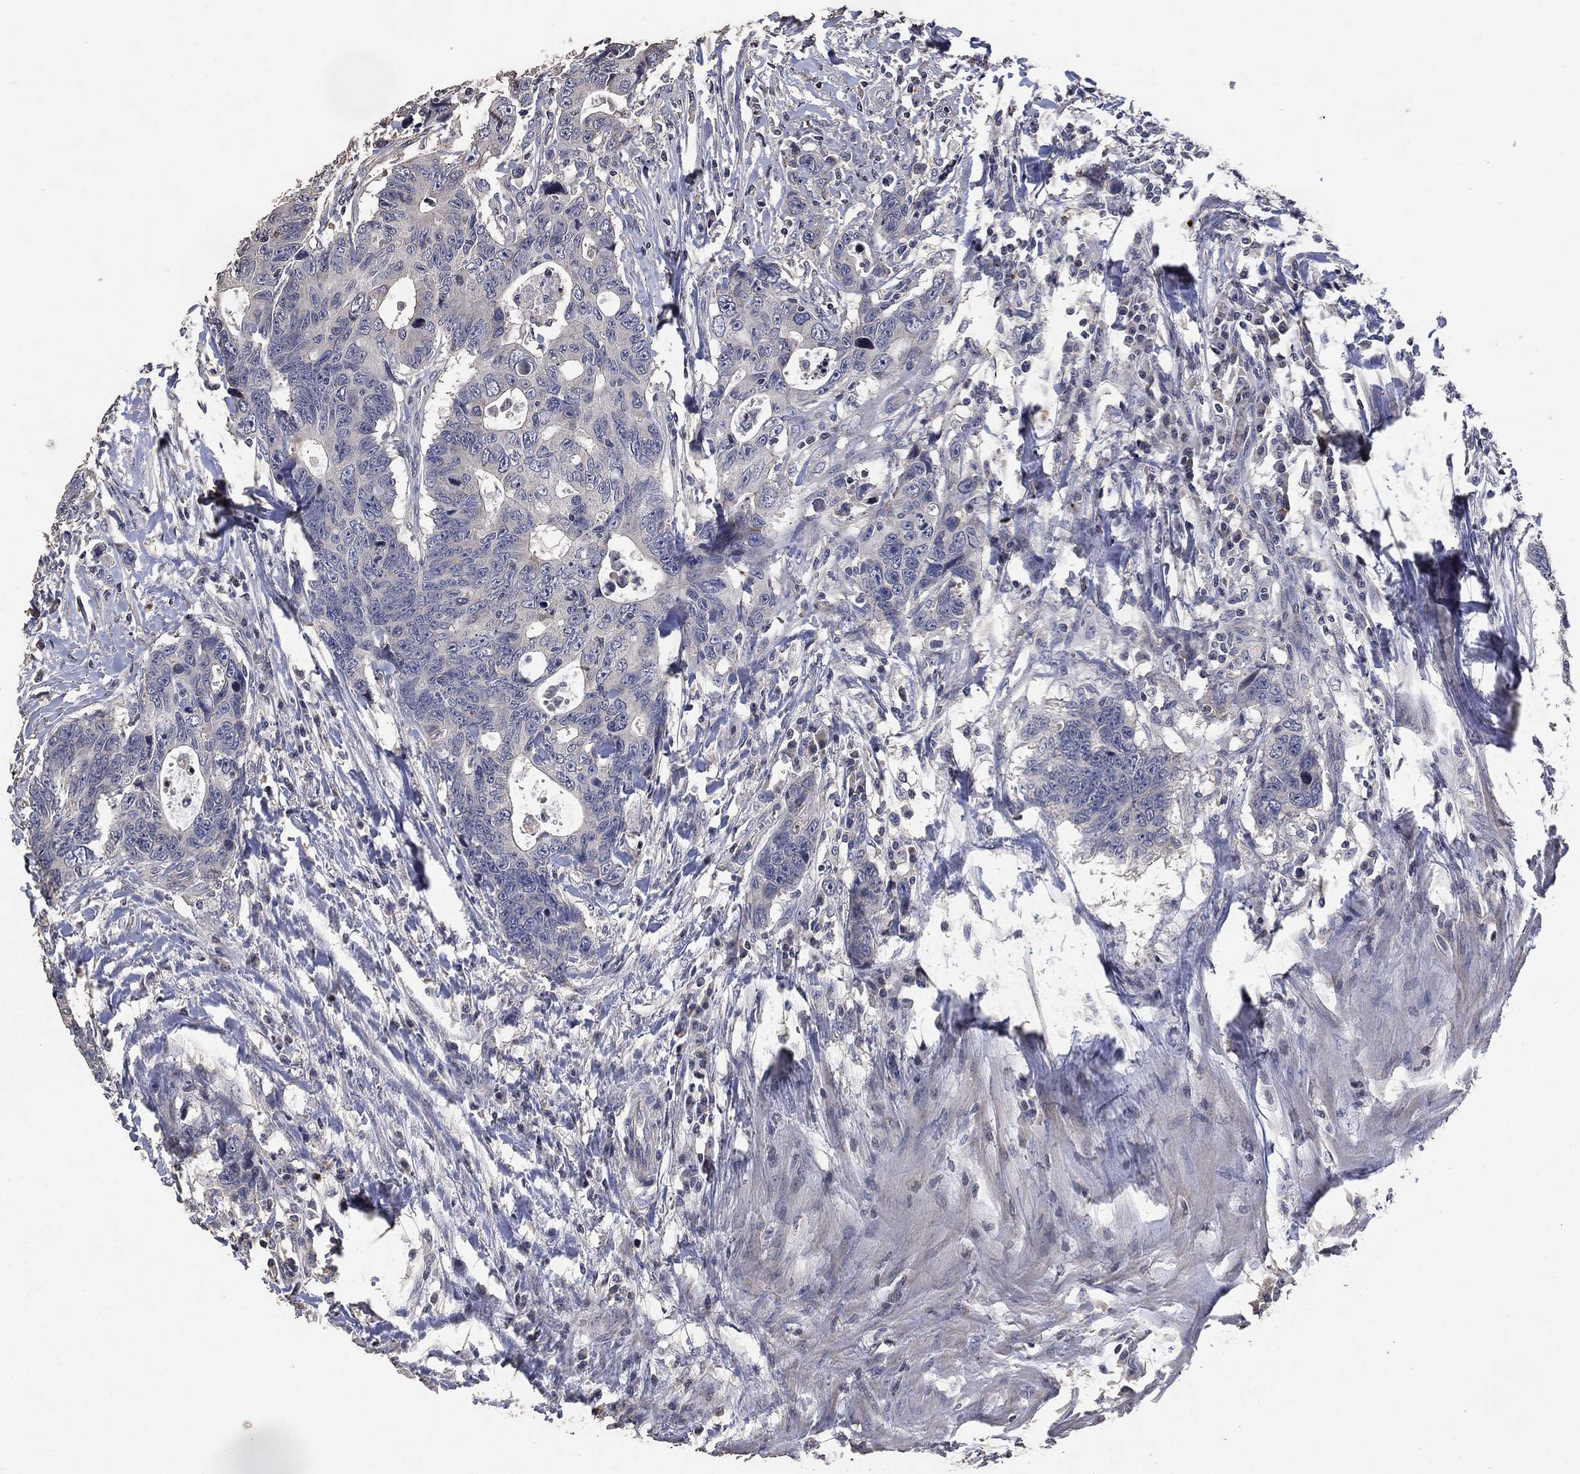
{"staining": {"intensity": "negative", "quantity": "none", "location": "none"}, "tissue": "colorectal cancer", "cell_type": "Tumor cells", "image_type": "cancer", "snomed": [{"axis": "morphology", "description": "Adenocarcinoma, NOS"}, {"axis": "topography", "description": "Colon"}], "caption": "Protein analysis of colorectal cancer displays no significant staining in tumor cells.", "gene": "ADPRHL1", "patient": {"sex": "female", "age": 77}}